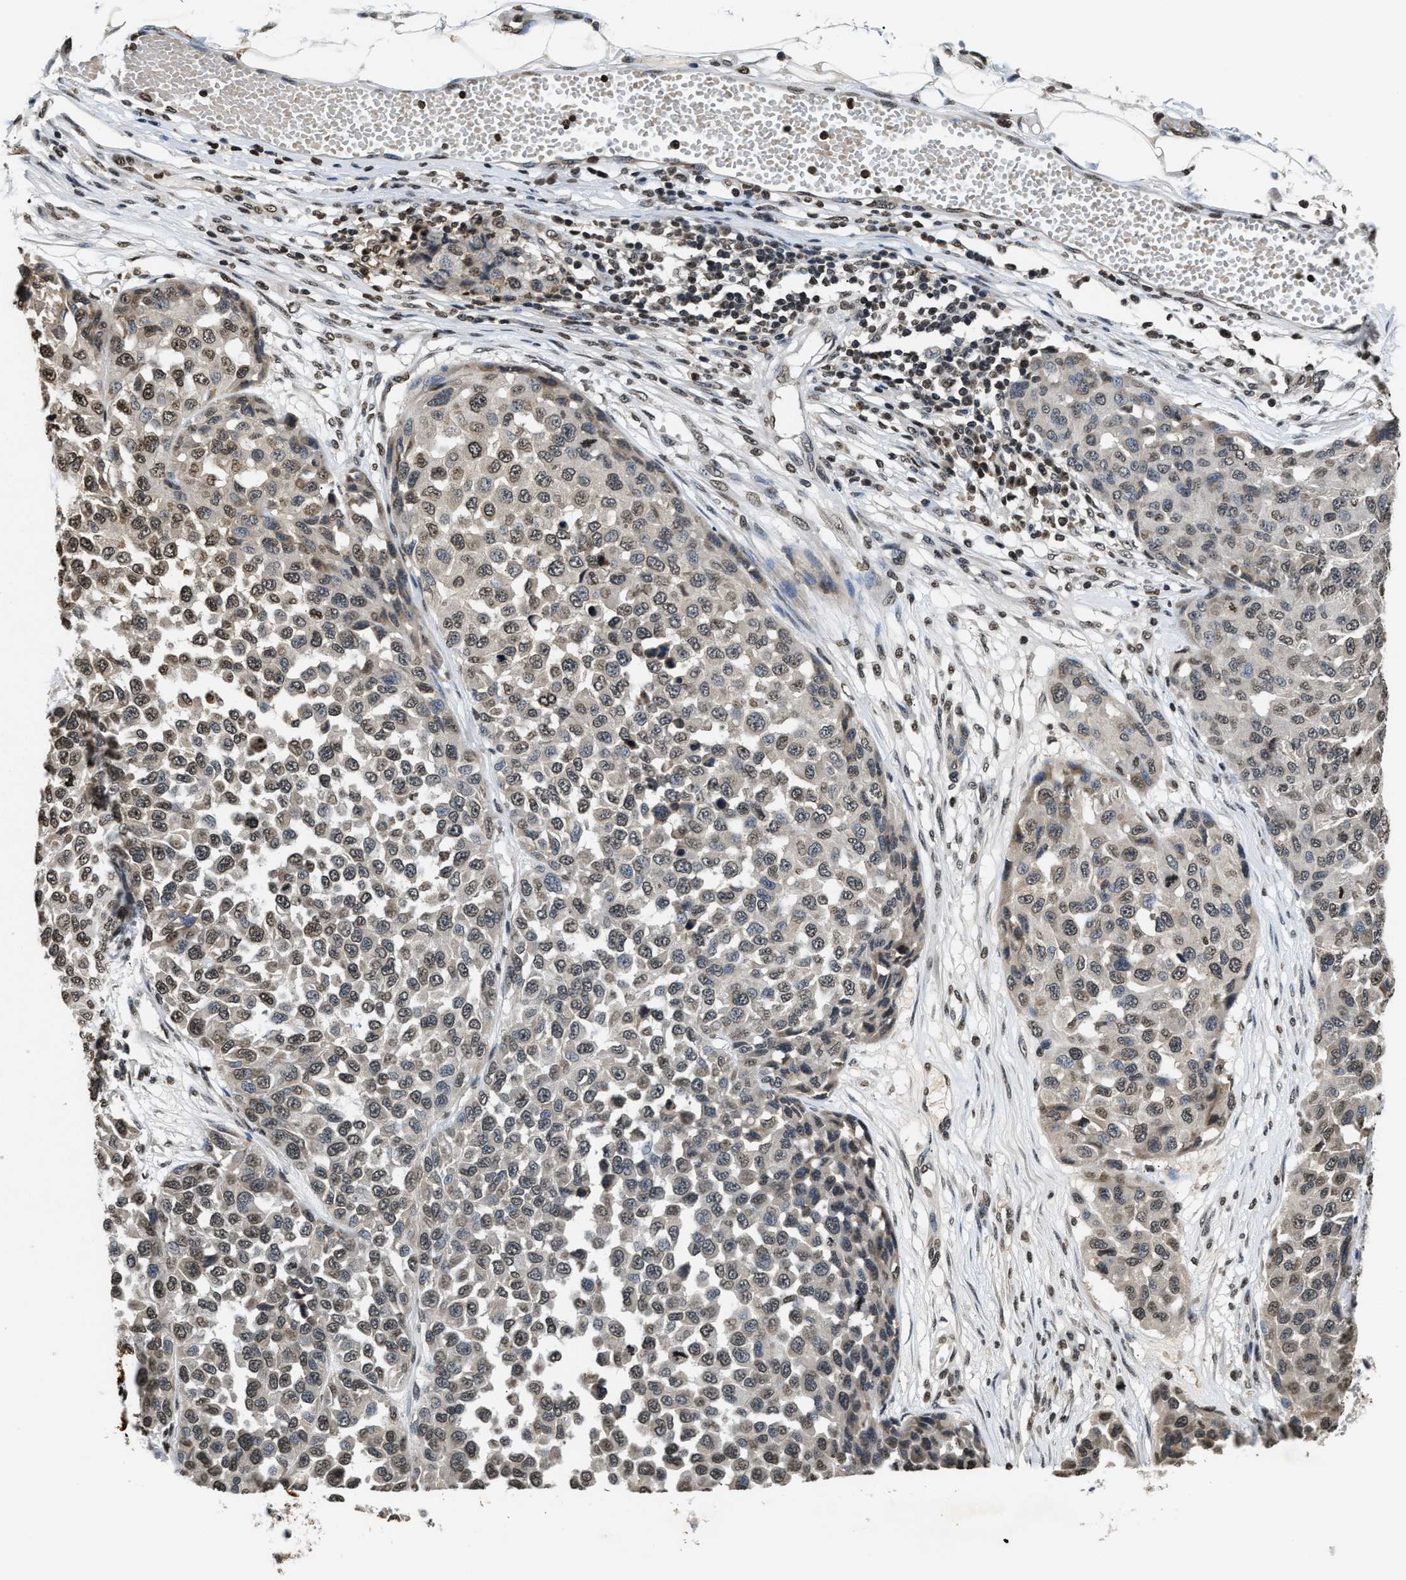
{"staining": {"intensity": "weak", "quantity": "25%-75%", "location": "nuclear"}, "tissue": "melanoma", "cell_type": "Tumor cells", "image_type": "cancer", "snomed": [{"axis": "morphology", "description": "Normal tissue, NOS"}, {"axis": "morphology", "description": "Malignant melanoma, NOS"}, {"axis": "topography", "description": "Skin"}], "caption": "Immunohistochemical staining of melanoma shows low levels of weak nuclear staining in about 25%-75% of tumor cells.", "gene": "DNASE1L3", "patient": {"sex": "male", "age": 62}}